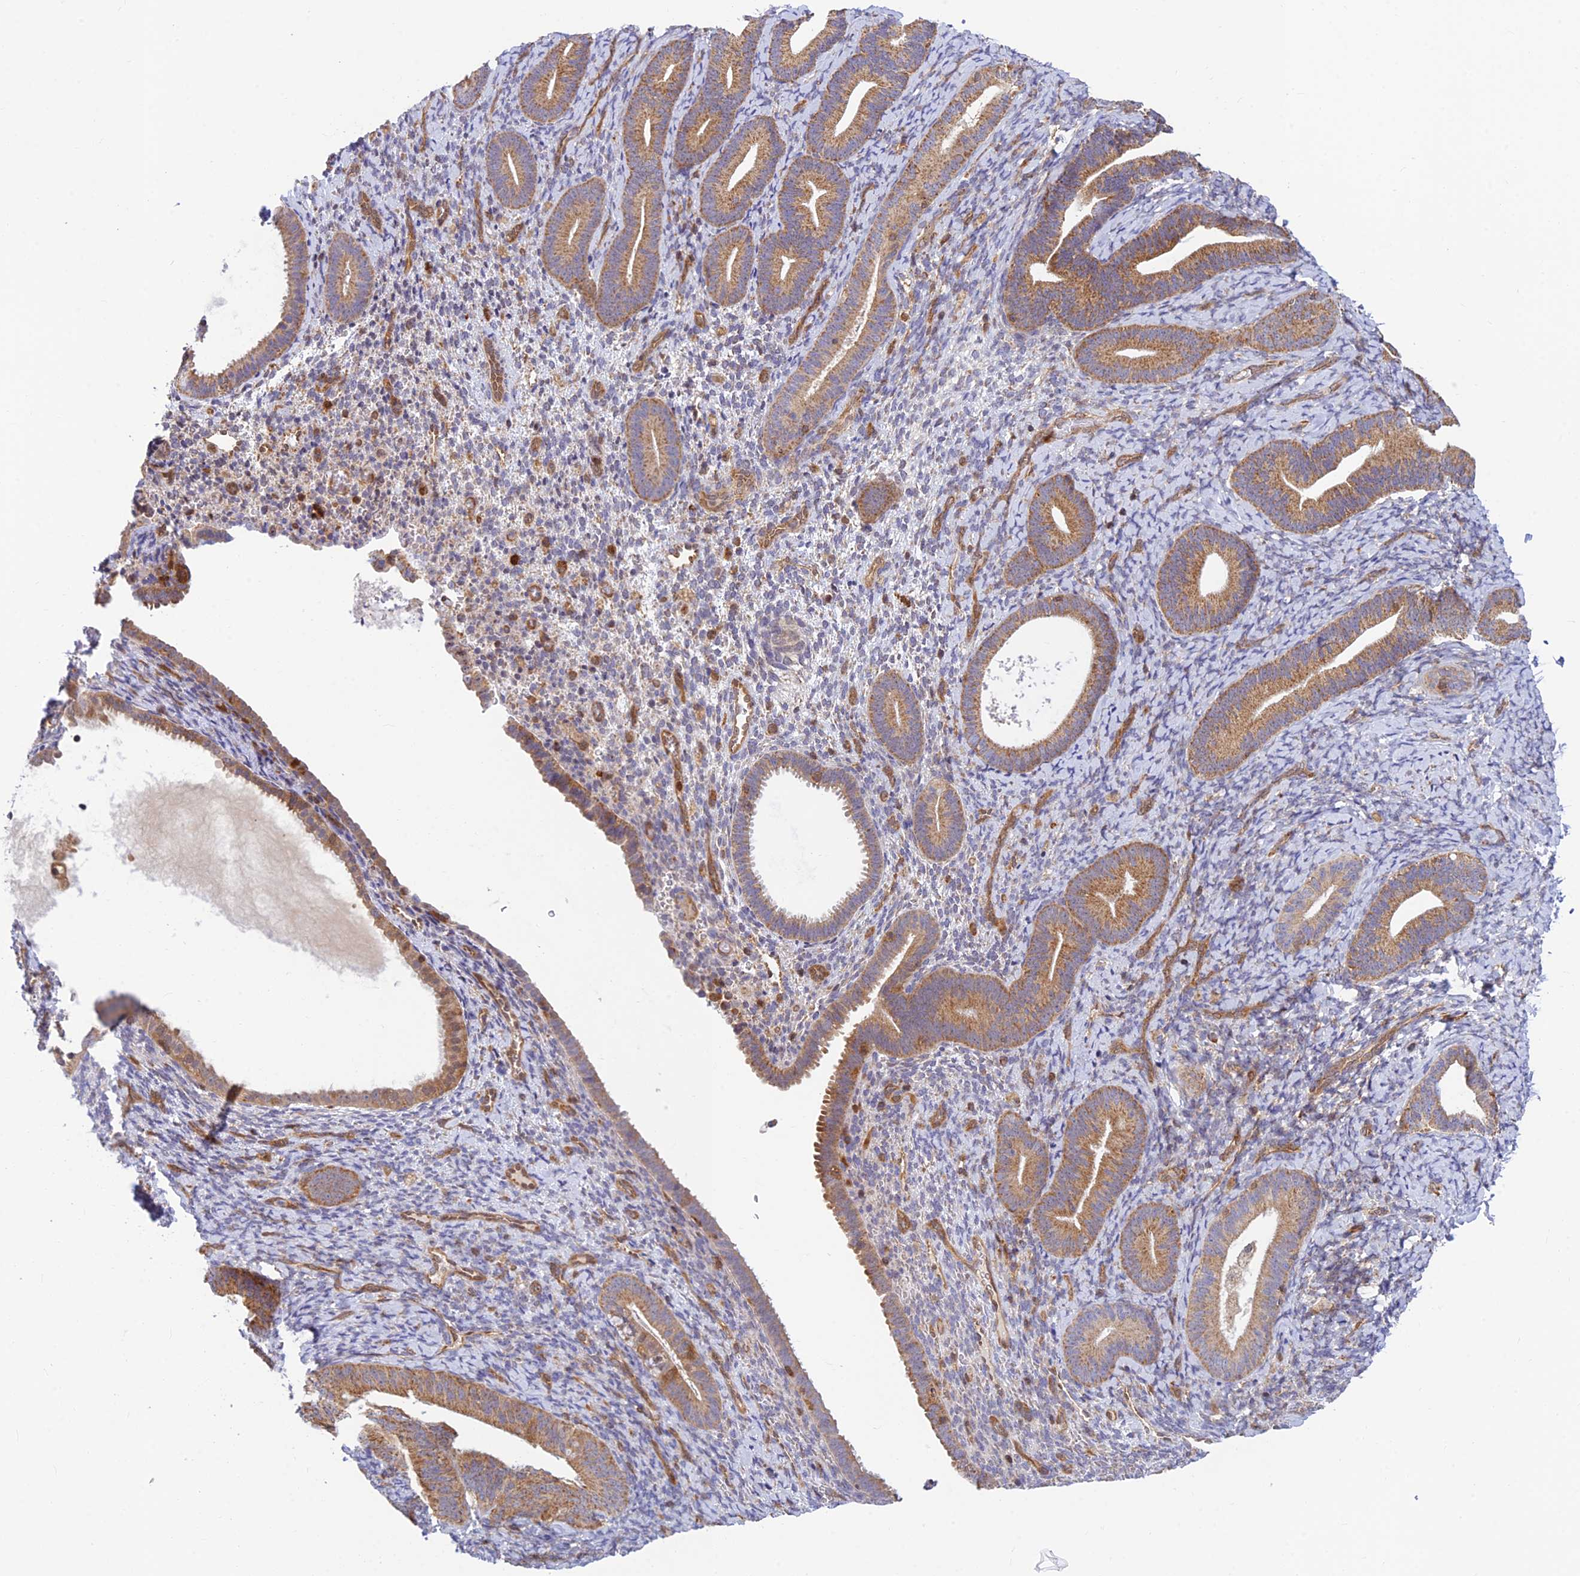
{"staining": {"intensity": "negative", "quantity": "none", "location": "none"}, "tissue": "endometrium", "cell_type": "Cells in endometrial stroma", "image_type": "normal", "snomed": [{"axis": "morphology", "description": "Normal tissue, NOS"}, {"axis": "topography", "description": "Endometrium"}], "caption": "Immunohistochemistry (IHC) of benign human endometrium reveals no positivity in cells in endometrial stroma.", "gene": "LYSMD2", "patient": {"sex": "female", "age": 65}}